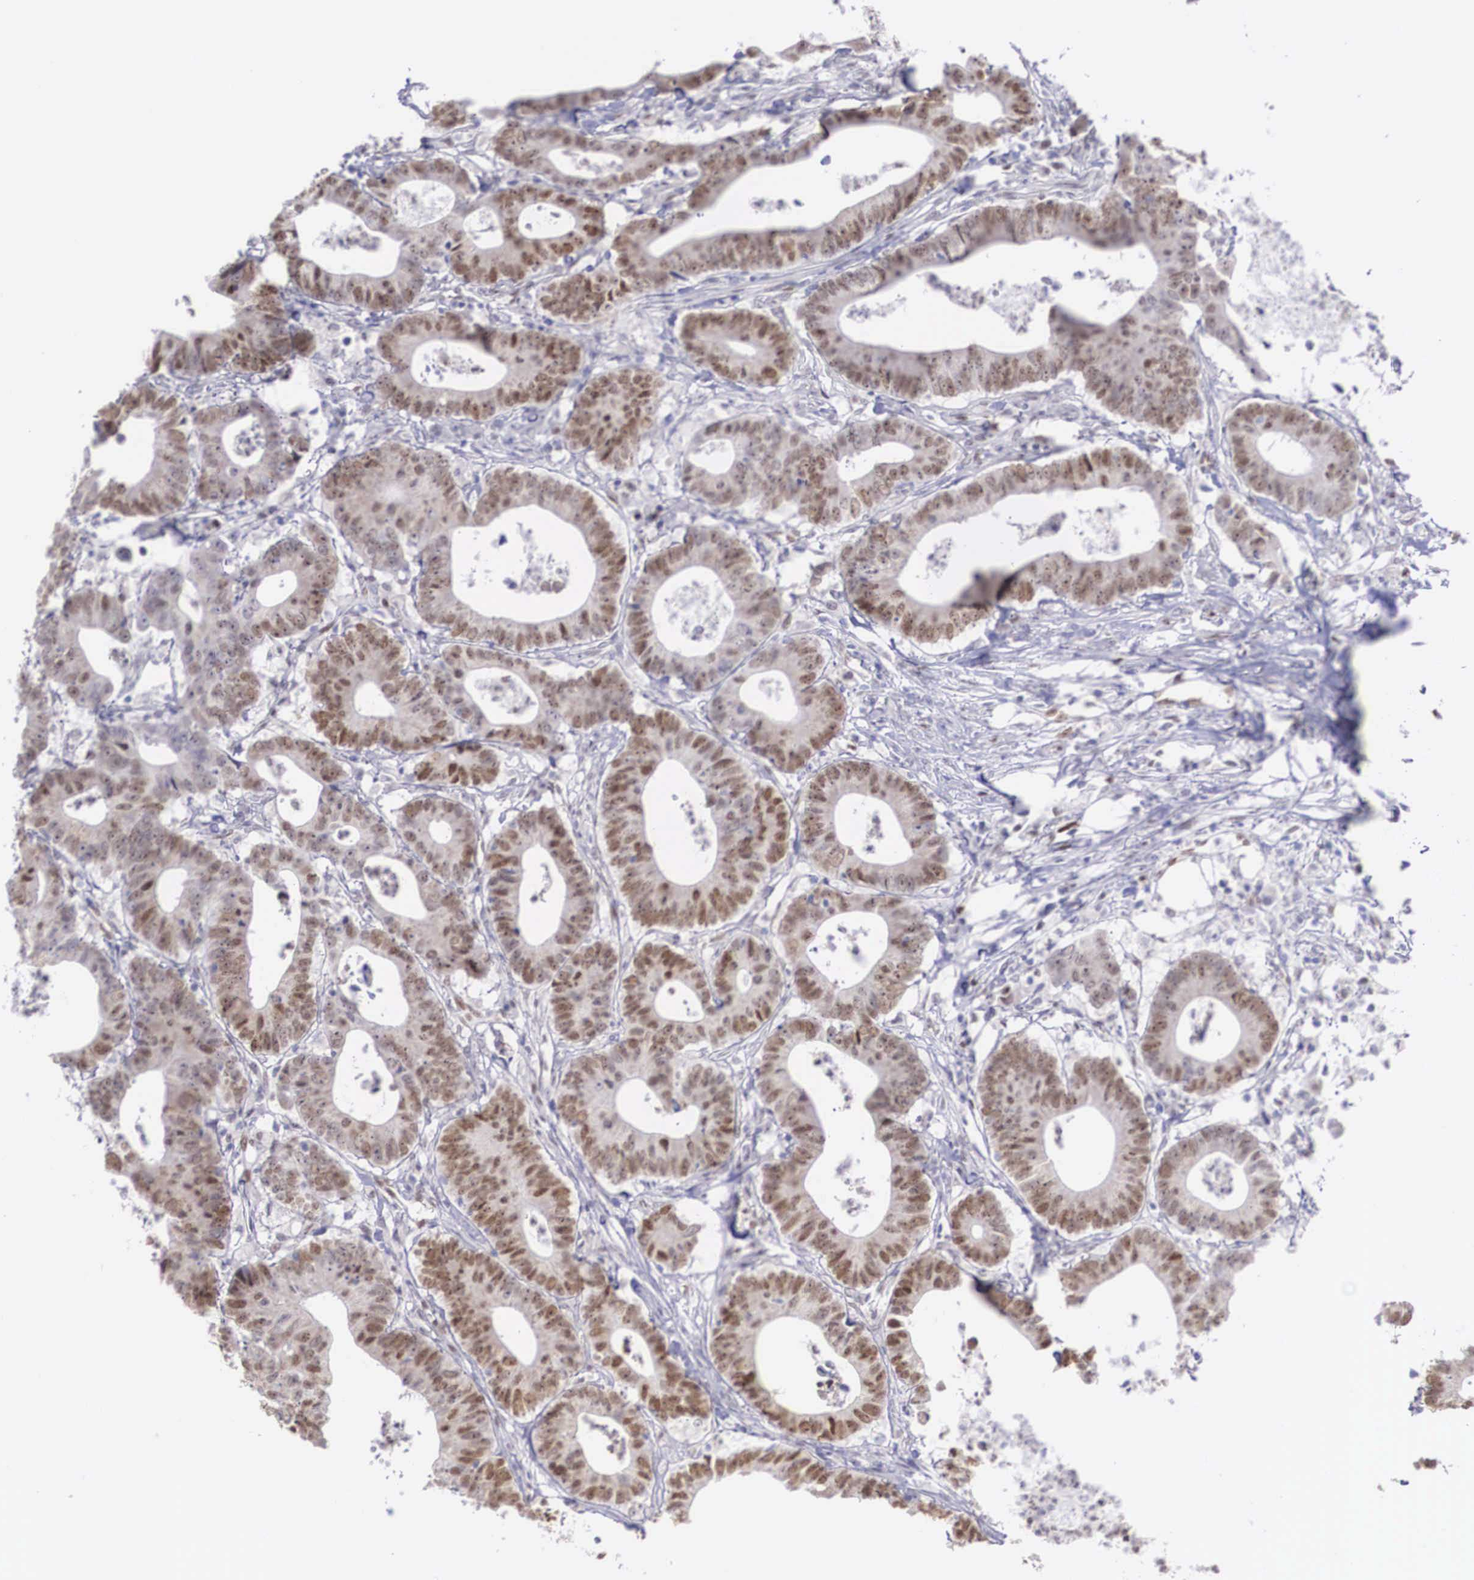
{"staining": {"intensity": "moderate", "quantity": ">75%", "location": "nuclear"}, "tissue": "colorectal cancer", "cell_type": "Tumor cells", "image_type": "cancer", "snomed": [{"axis": "morphology", "description": "Adenocarcinoma, NOS"}, {"axis": "topography", "description": "Colon"}], "caption": "Colorectal adenocarcinoma was stained to show a protein in brown. There is medium levels of moderate nuclear staining in about >75% of tumor cells. (DAB = brown stain, brightfield microscopy at high magnification).", "gene": "HMGN5", "patient": {"sex": "male", "age": 55}}